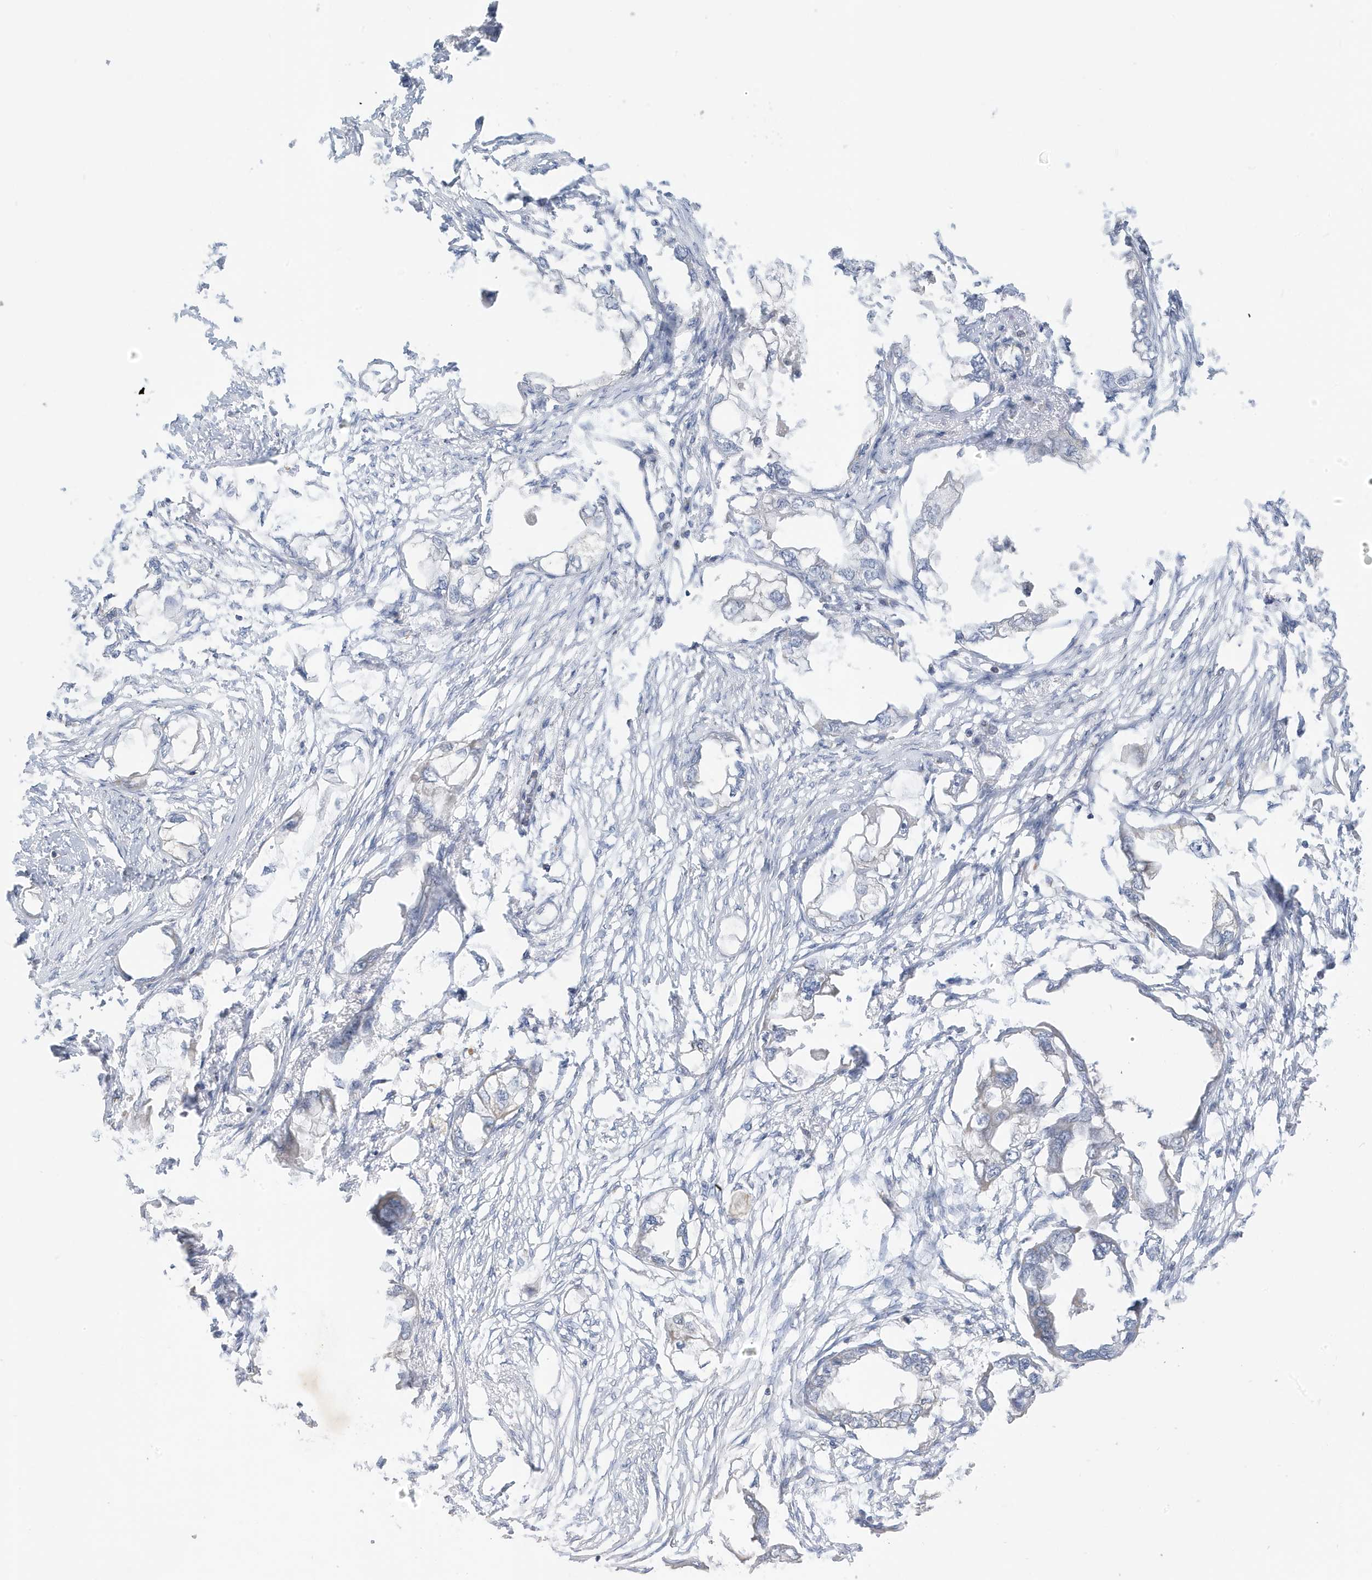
{"staining": {"intensity": "negative", "quantity": "none", "location": "none"}, "tissue": "endometrial cancer", "cell_type": "Tumor cells", "image_type": "cancer", "snomed": [{"axis": "morphology", "description": "Adenocarcinoma, NOS"}, {"axis": "morphology", "description": "Adenocarcinoma, metastatic, NOS"}, {"axis": "topography", "description": "Adipose tissue"}, {"axis": "topography", "description": "Endometrium"}], "caption": "High magnification brightfield microscopy of endometrial cancer stained with DAB (brown) and counterstained with hematoxylin (blue): tumor cells show no significant positivity.", "gene": "ATP13A5", "patient": {"sex": "female", "age": 67}}